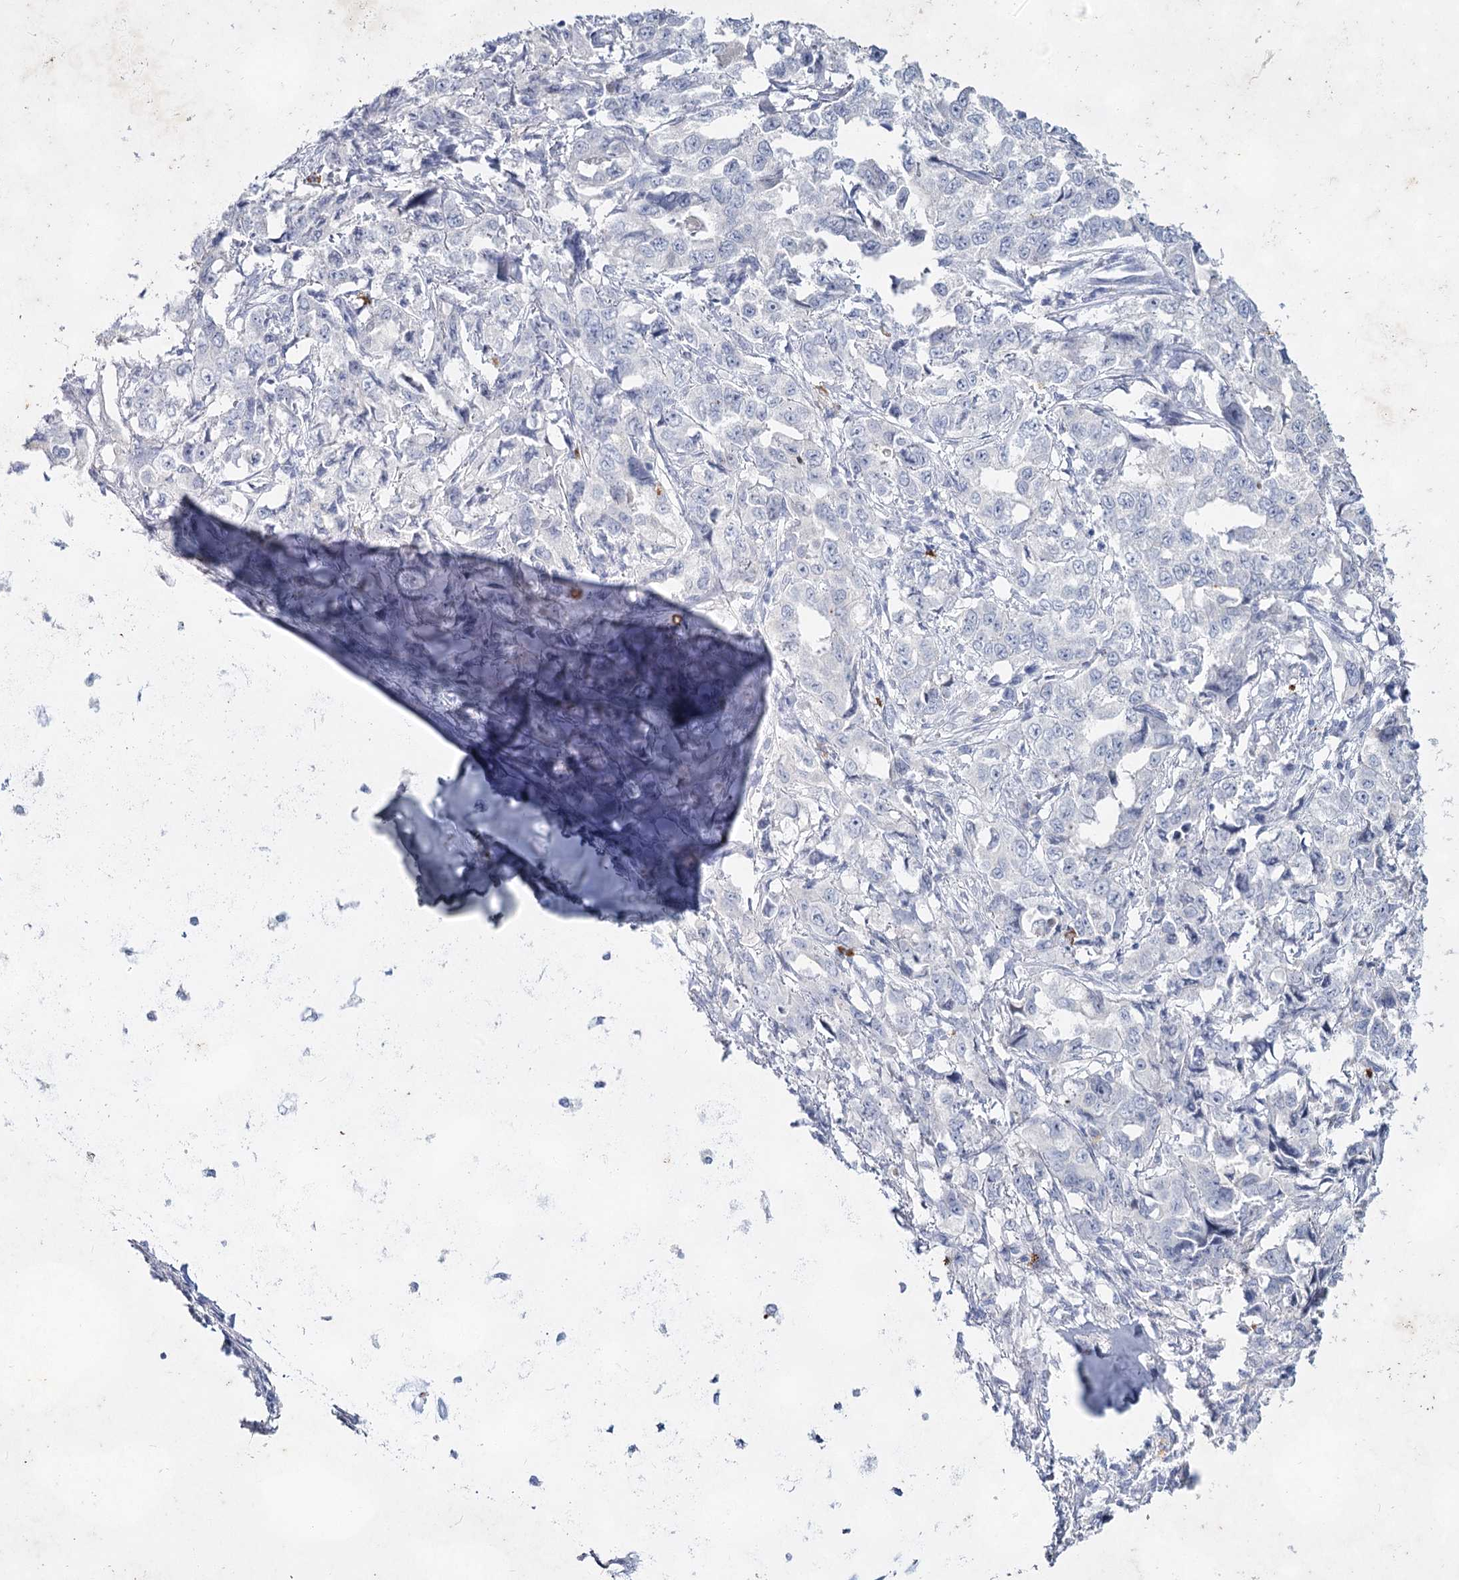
{"staining": {"intensity": "negative", "quantity": "none", "location": "none"}, "tissue": "lung cancer", "cell_type": "Tumor cells", "image_type": "cancer", "snomed": [{"axis": "morphology", "description": "Adenocarcinoma, NOS"}, {"axis": "topography", "description": "Lung"}], "caption": "Immunohistochemical staining of human lung cancer demonstrates no significant positivity in tumor cells.", "gene": "CCDC73", "patient": {"sex": "female", "age": 51}}